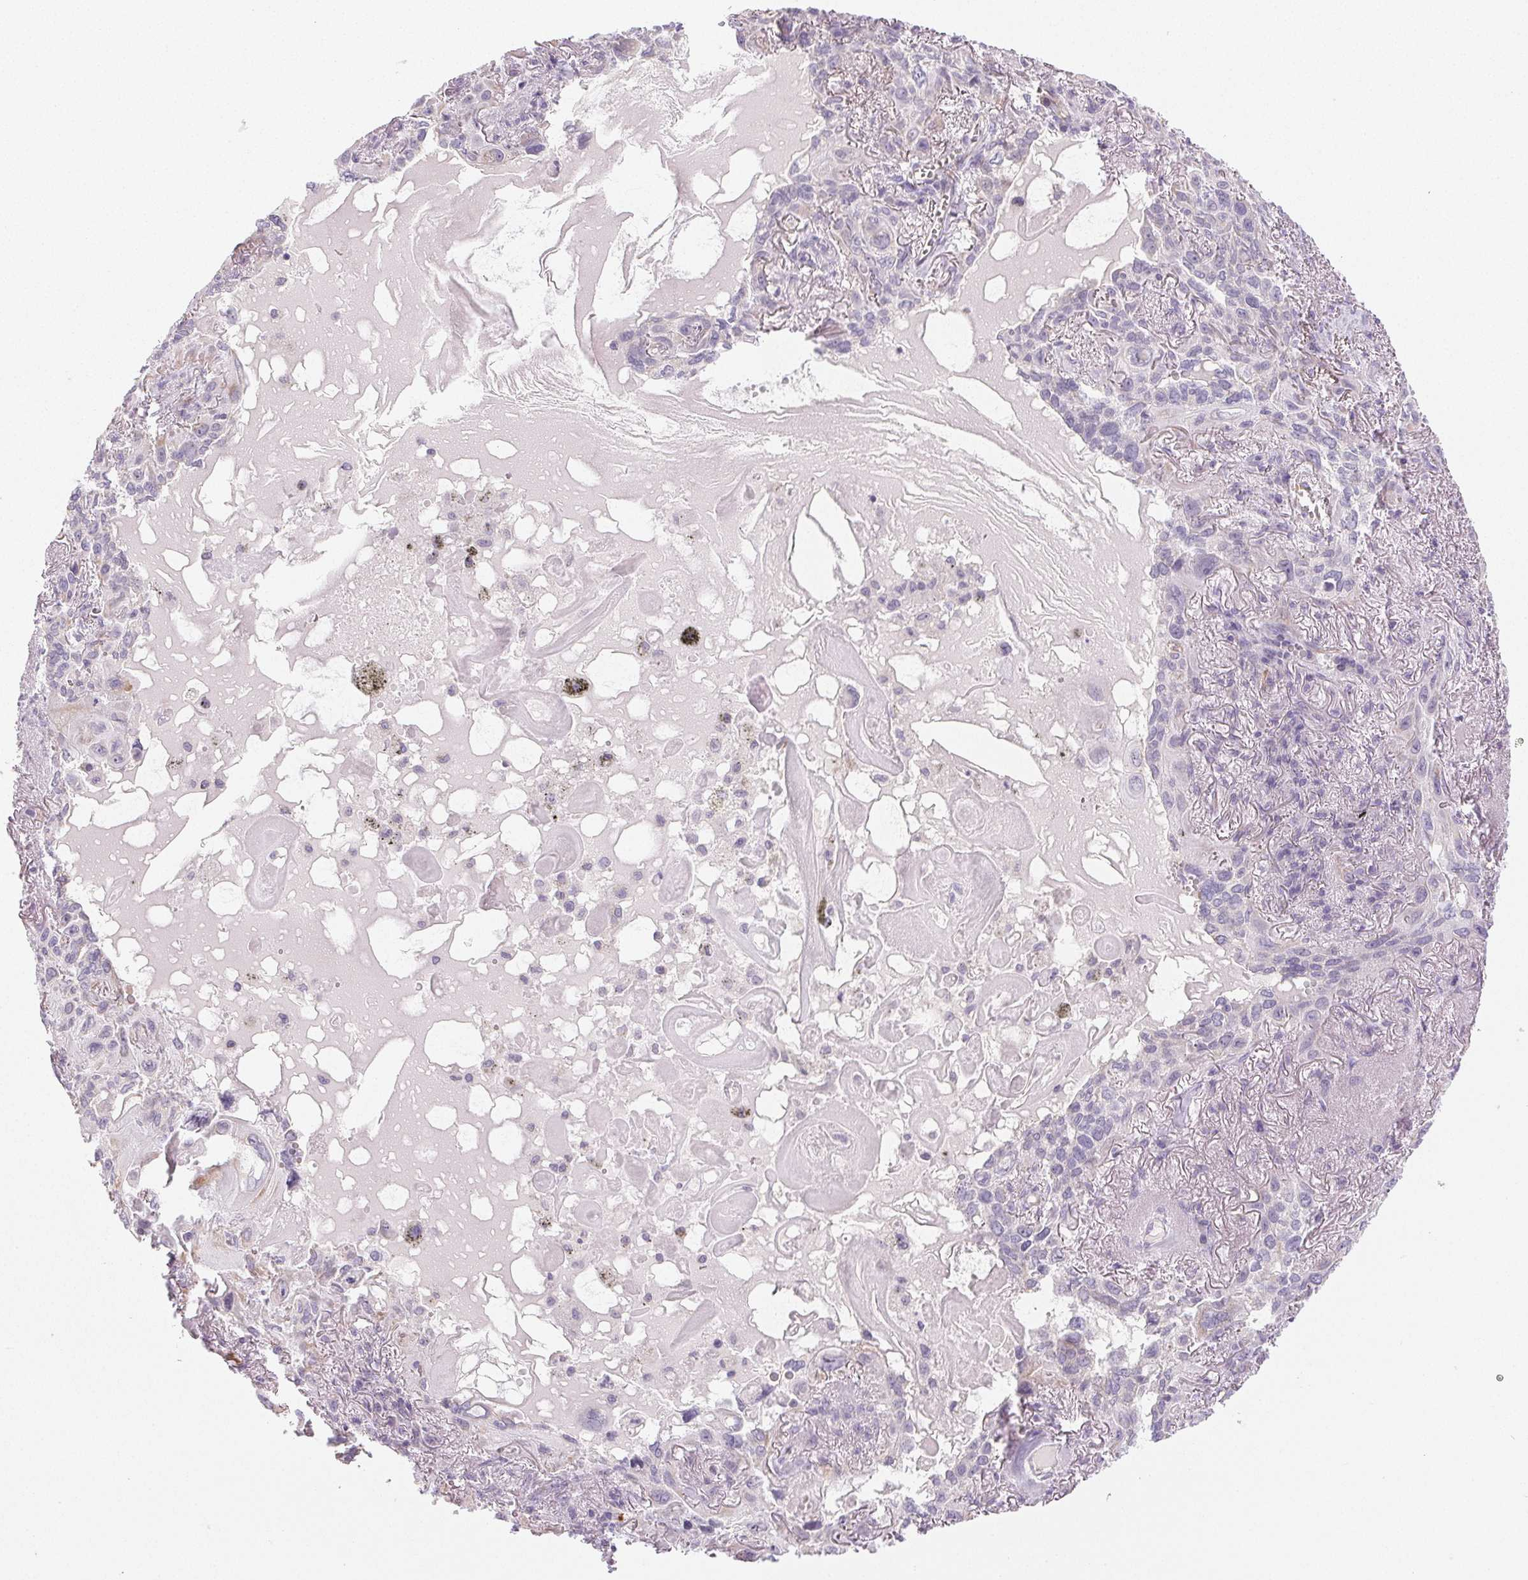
{"staining": {"intensity": "negative", "quantity": "none", "location": "none"}, "tissue": "lung cancer", "cell_type": "Tumor cells", "image_type": "cancer", "snomed": [{"axis": "morphology", "description": "Squamous cell carcinoma, NOS"}, {"axis": "topography", "description": "Lung"}], "caption": "Immunohistochemical staining of lung cancer (squamous cell carcinoma) demonstrates no significant staining in tumor cells.", "gene": "SMYD1", "patient": {"sex": "male", "age": 79}}